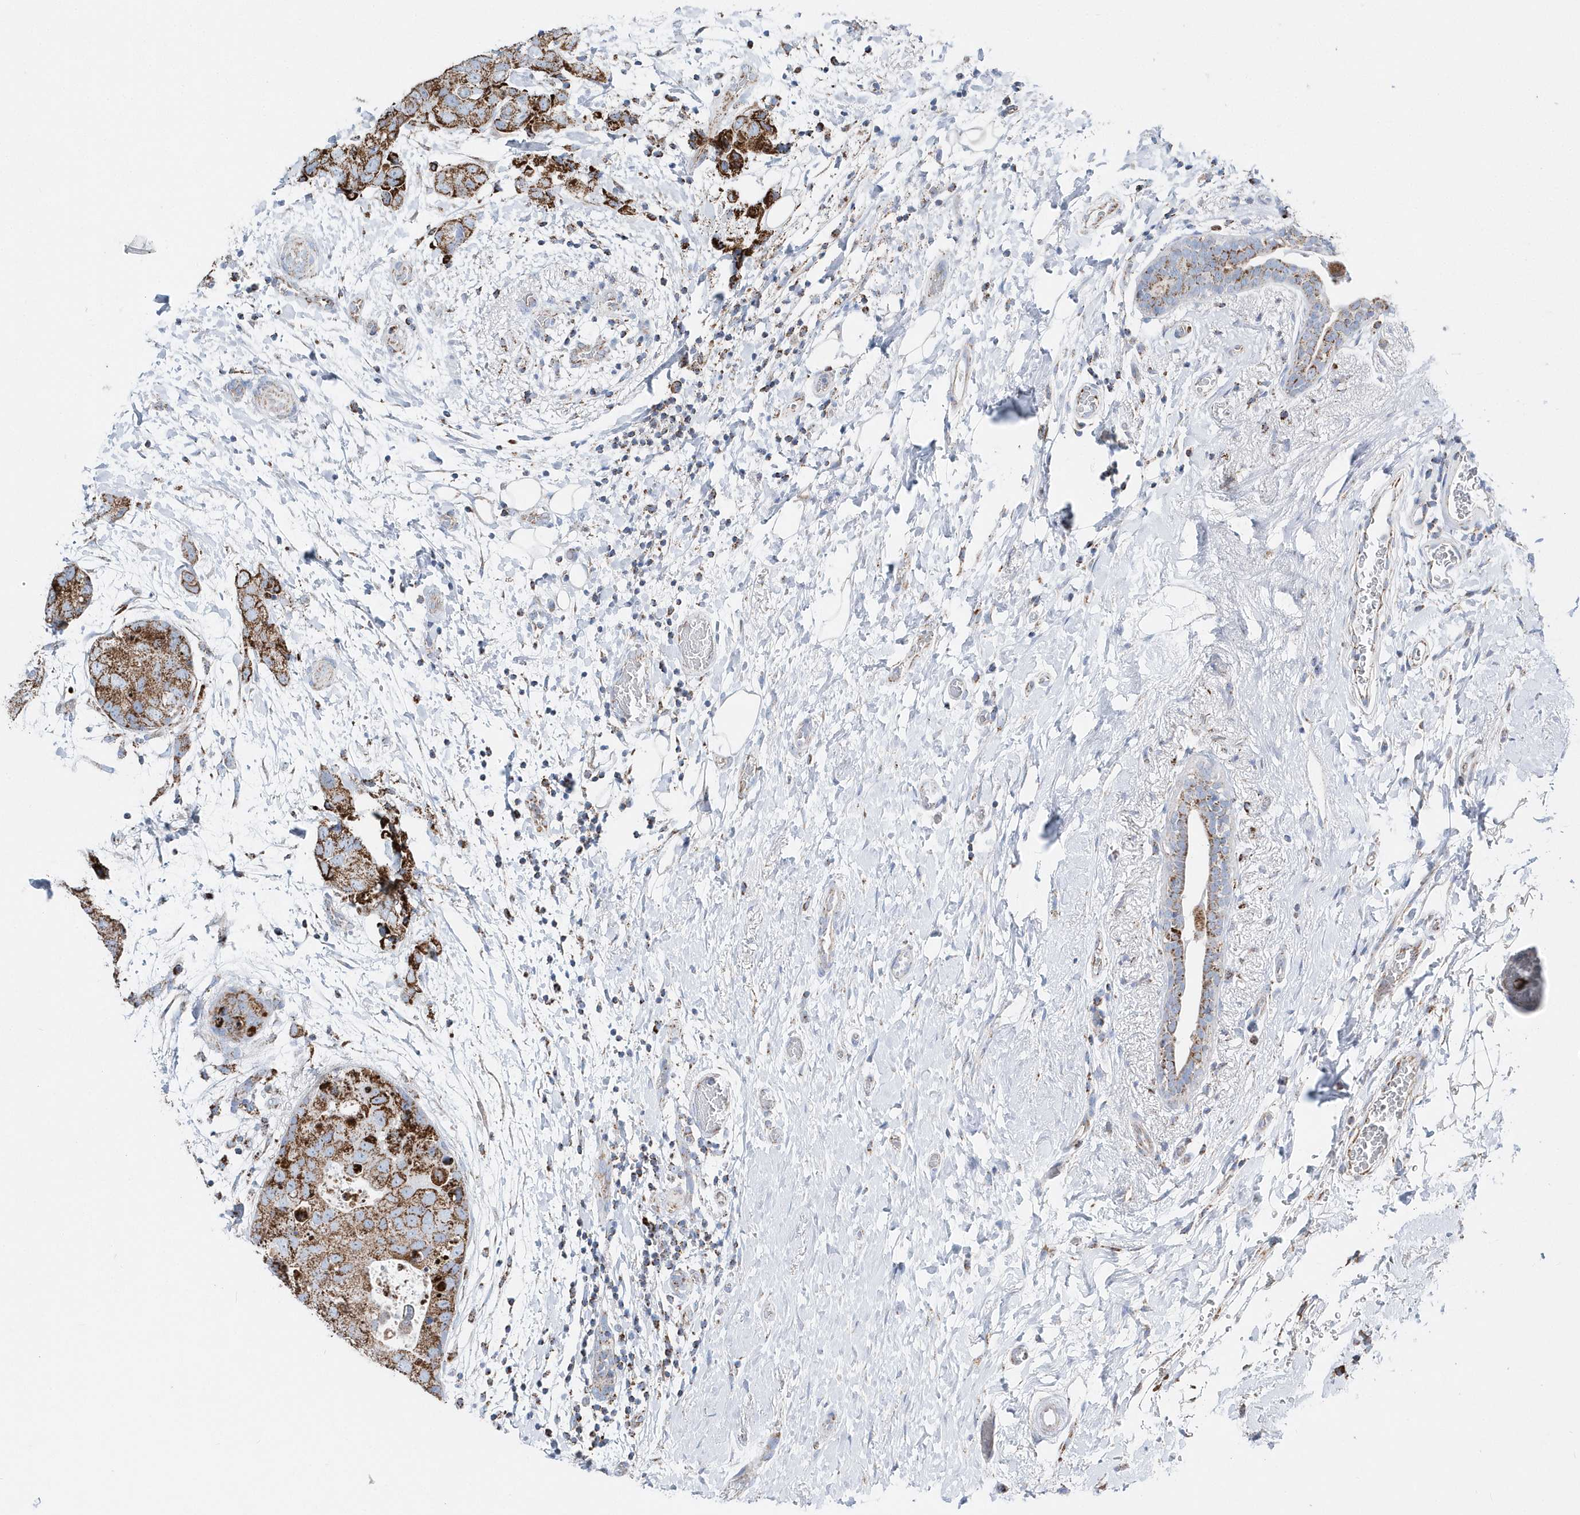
{"staining": {"intensity": "strong", "quantity": ">75%", "location": "cytoplasmic/membranous"}, "tissue": "breast cancer", "cell_type": "Tumor cells", "image_type": "cancer", "snomed": [{"axis": "morphology", "description": "Duct carcinoma"}, {"axis": "topography", "description": "Breast"}], "caption": "Immunohistochemistry photomicrograph of neoplastic tissue: human breast cancer (invasive ductal carcinoma) stained using immunohistochemistry reveals high levels of strong protein expression localized specifically in the cytoplasmic/membranous of tumor cells, appearing as a cytoplasmic/membranous brown color.", "gene": "TMCO6", "patient": {"sex": "female", "age": 62}}